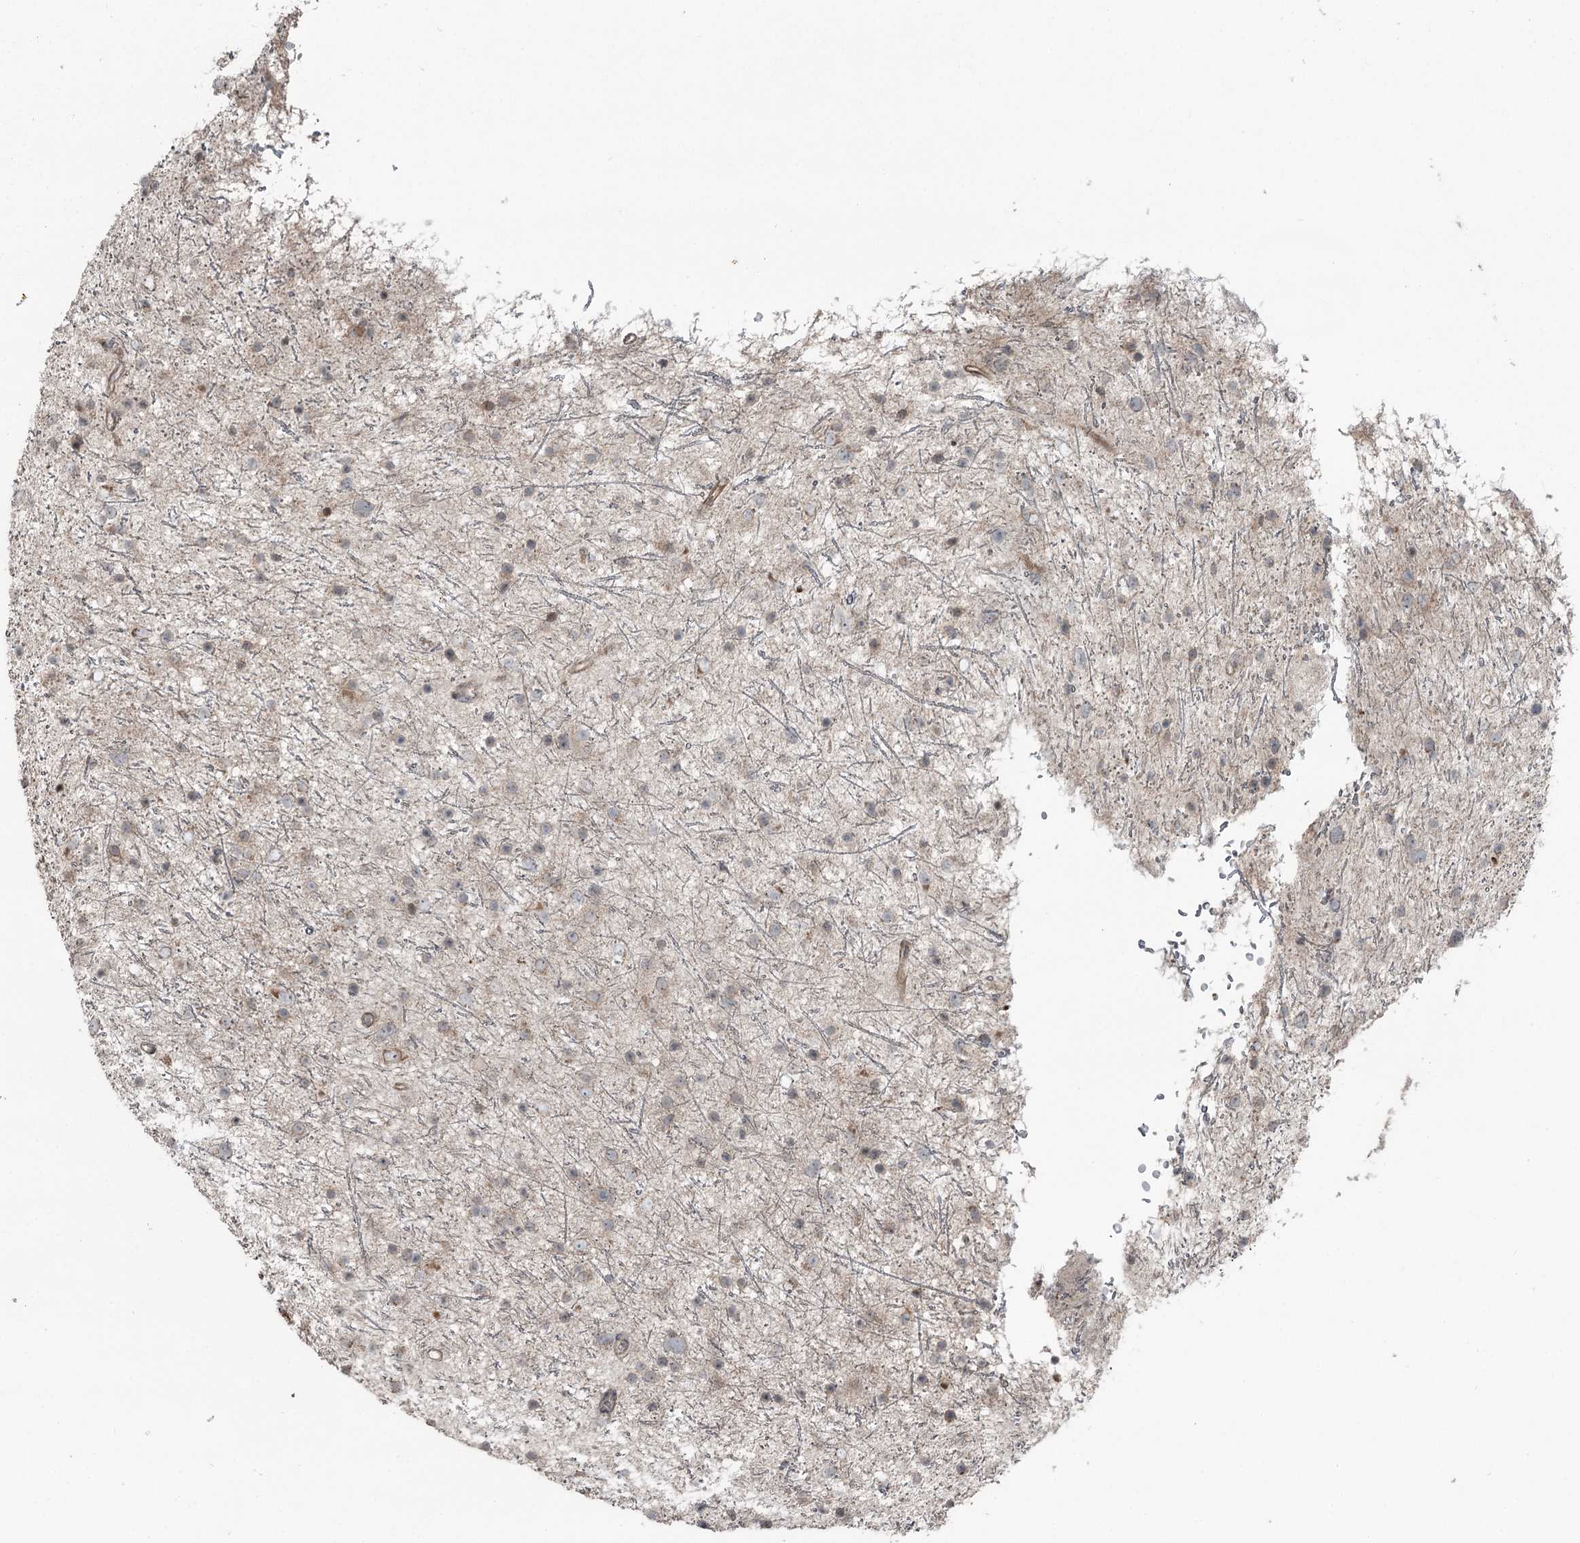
{"staining": {"intensity": "weak", "quantity": "<25%", "location": "cytoplasmic/membranous"}, "tissue": "glioma", "cell_type": "Tumor cells", "image_type": "cancer", "snomed": [{"axis": "morphology", "description": "Glioma, malignant, Low grade"}, {"axis": "topography", "description": "Cerebral cortex"}], "caption": "The photomicrograph reveals no significant expression in tumor cells of malignant glioma (low-grade).", "gene": "RASSF8", "patient": {"sex": "female", "age": 39}}